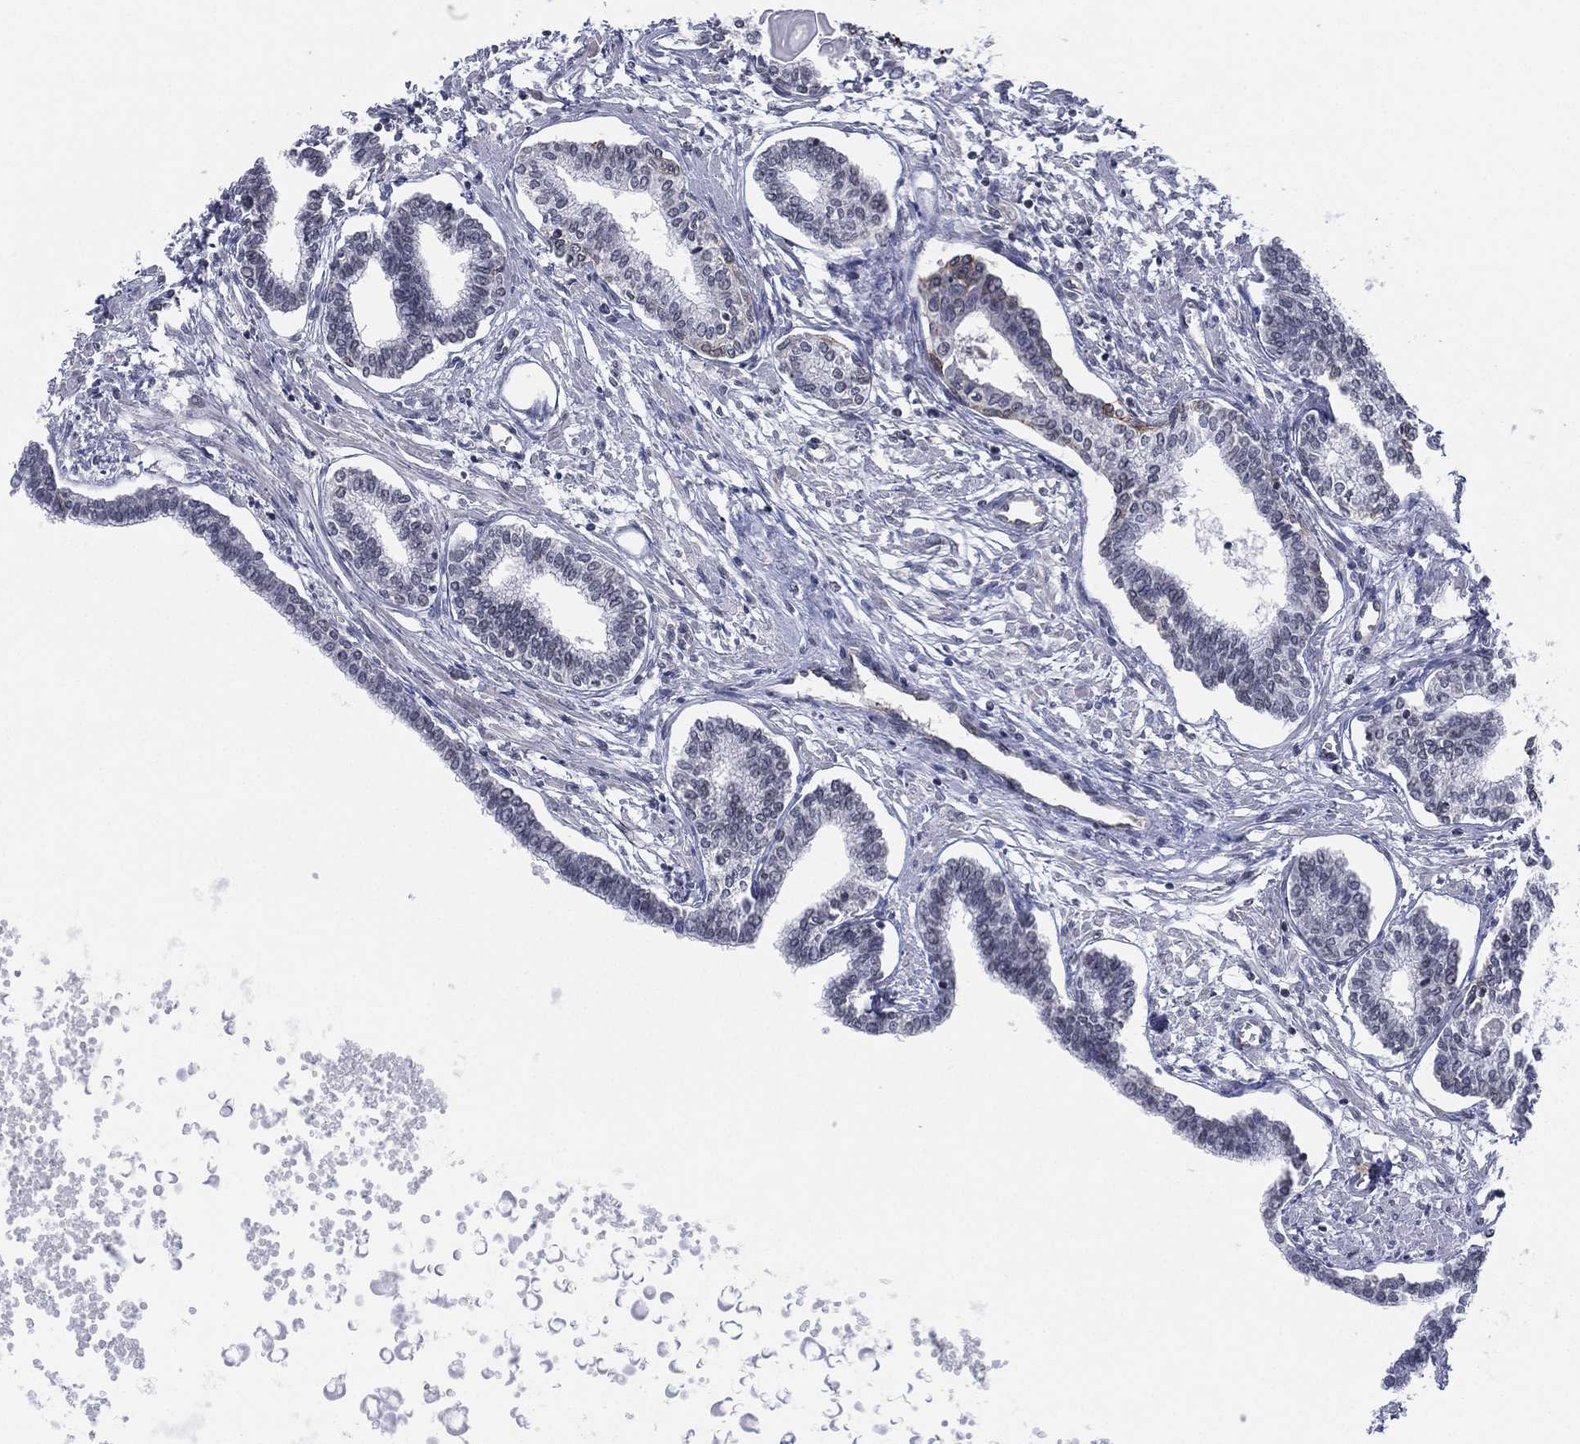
{"staining": {"intensity": "negative", "quantity": "none", "location": "none"}, "tissue": "prostate", "cell_type": "Glandular cells", "image_type": "normal", "snomed": [{"axis": "morphology", "description": "Normal tissue, NOS"}, {"axis": "topography", "description": "Prostate"}], "caption": "Immunohistochemical staining of normal human prostate shows no significant staining in glandular cells. (Immunohistochemistry (ihc), brightfield microscopy, high magnification).", "gene": "TMCO1", "patient": {"sex": "male", "age": 60}}